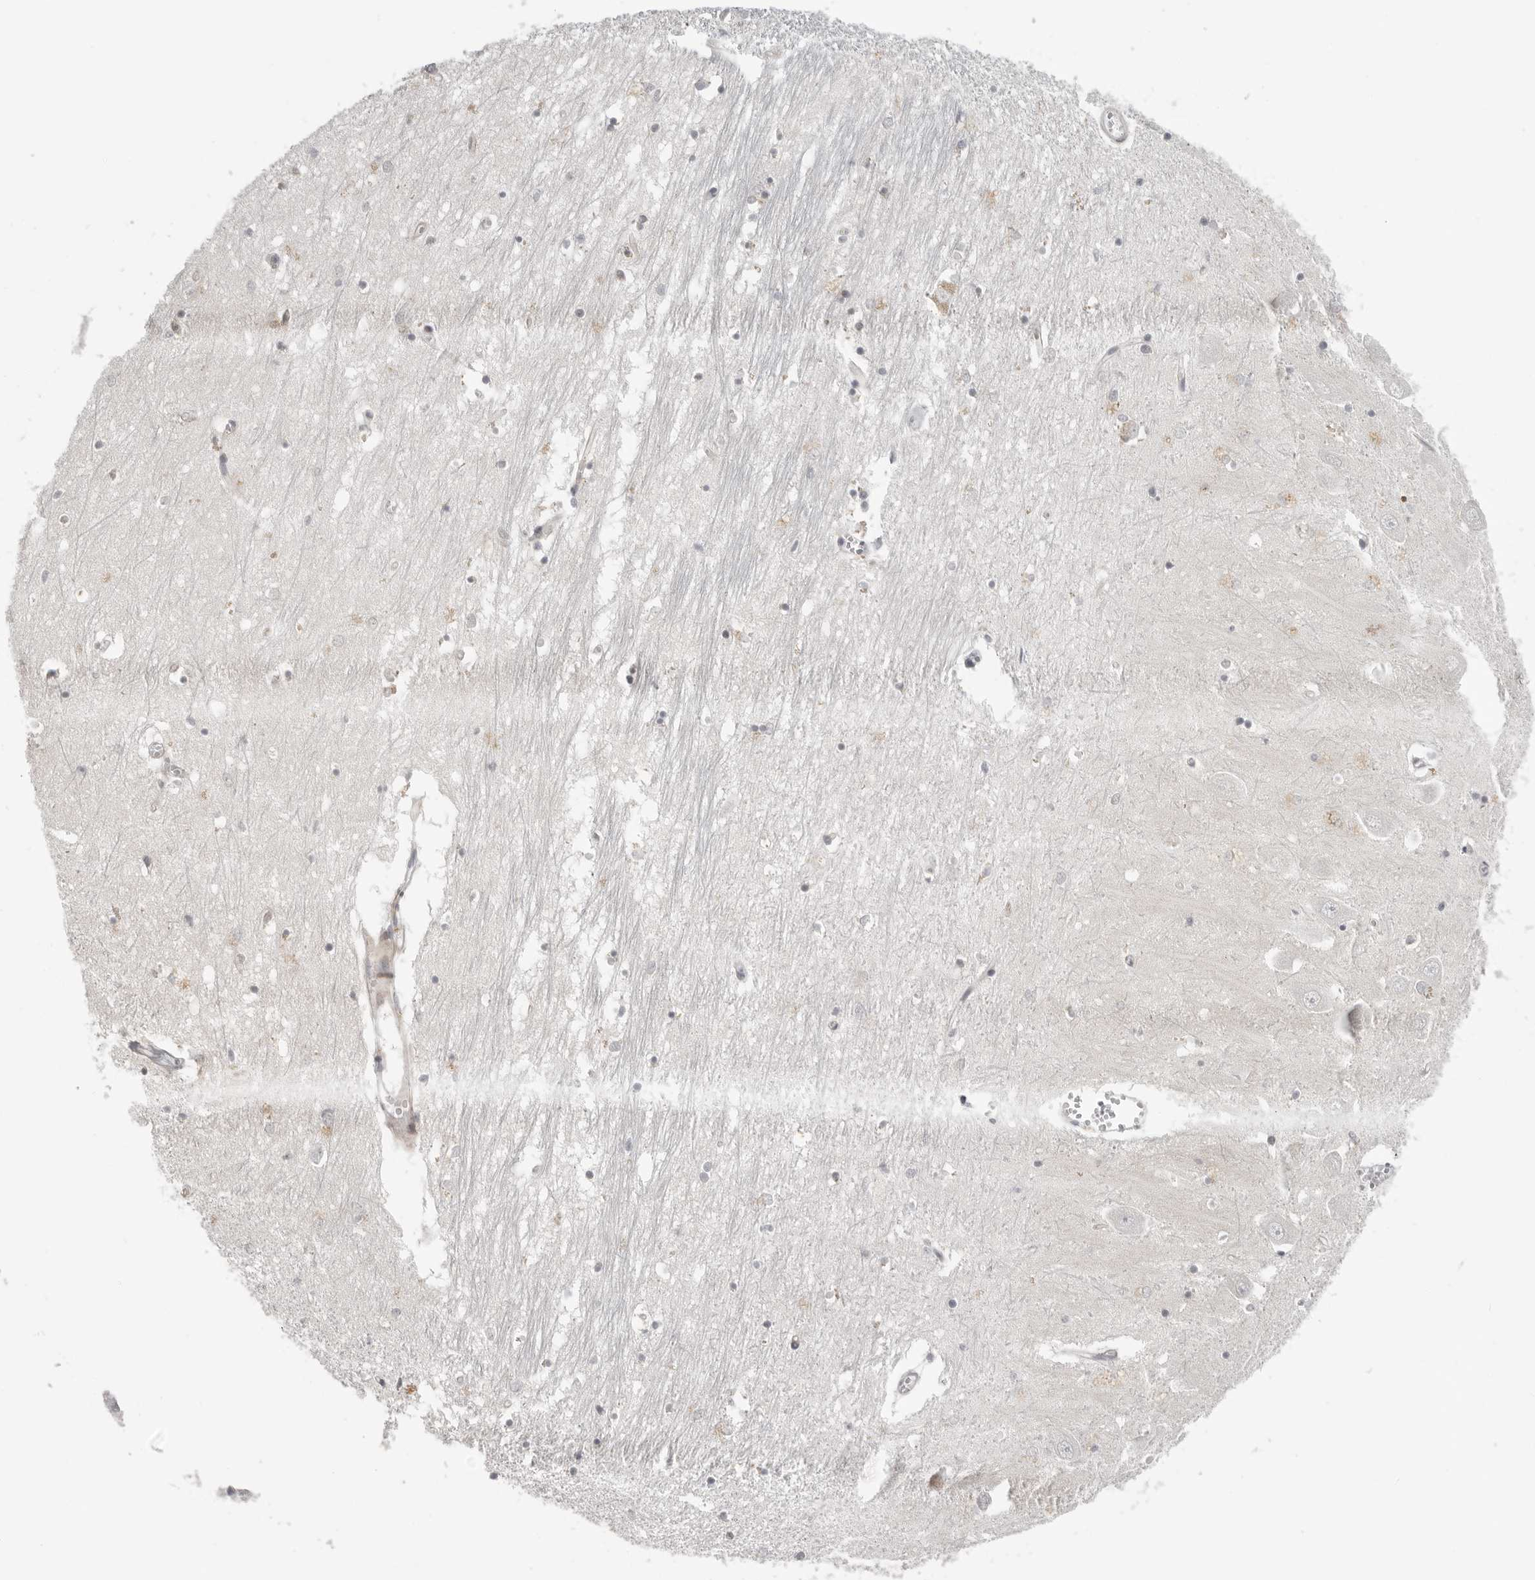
{"staining": {"intensity": "negative", "quantity": "none", "location": "none"}, "tissue": "hippocampus", "cell_type": "Glial cells", "image_type": "normal", "snomed": [{"axis": "morphology", "description": "Normal tissue, NOS"}, {"axis": "topography", "description": "Hippocampus"}], "caption": "DAB (3,3'-diaminobenzidine) immunohistochemical staining of unremarkable human hippocampus exhibits no significant positivity in glial cells. (DAB immunohistochemistry visualized using brightfield microscopy, high magnification).", "gene": "TUT4", "patient": {"sex": "male", "age": 70}}